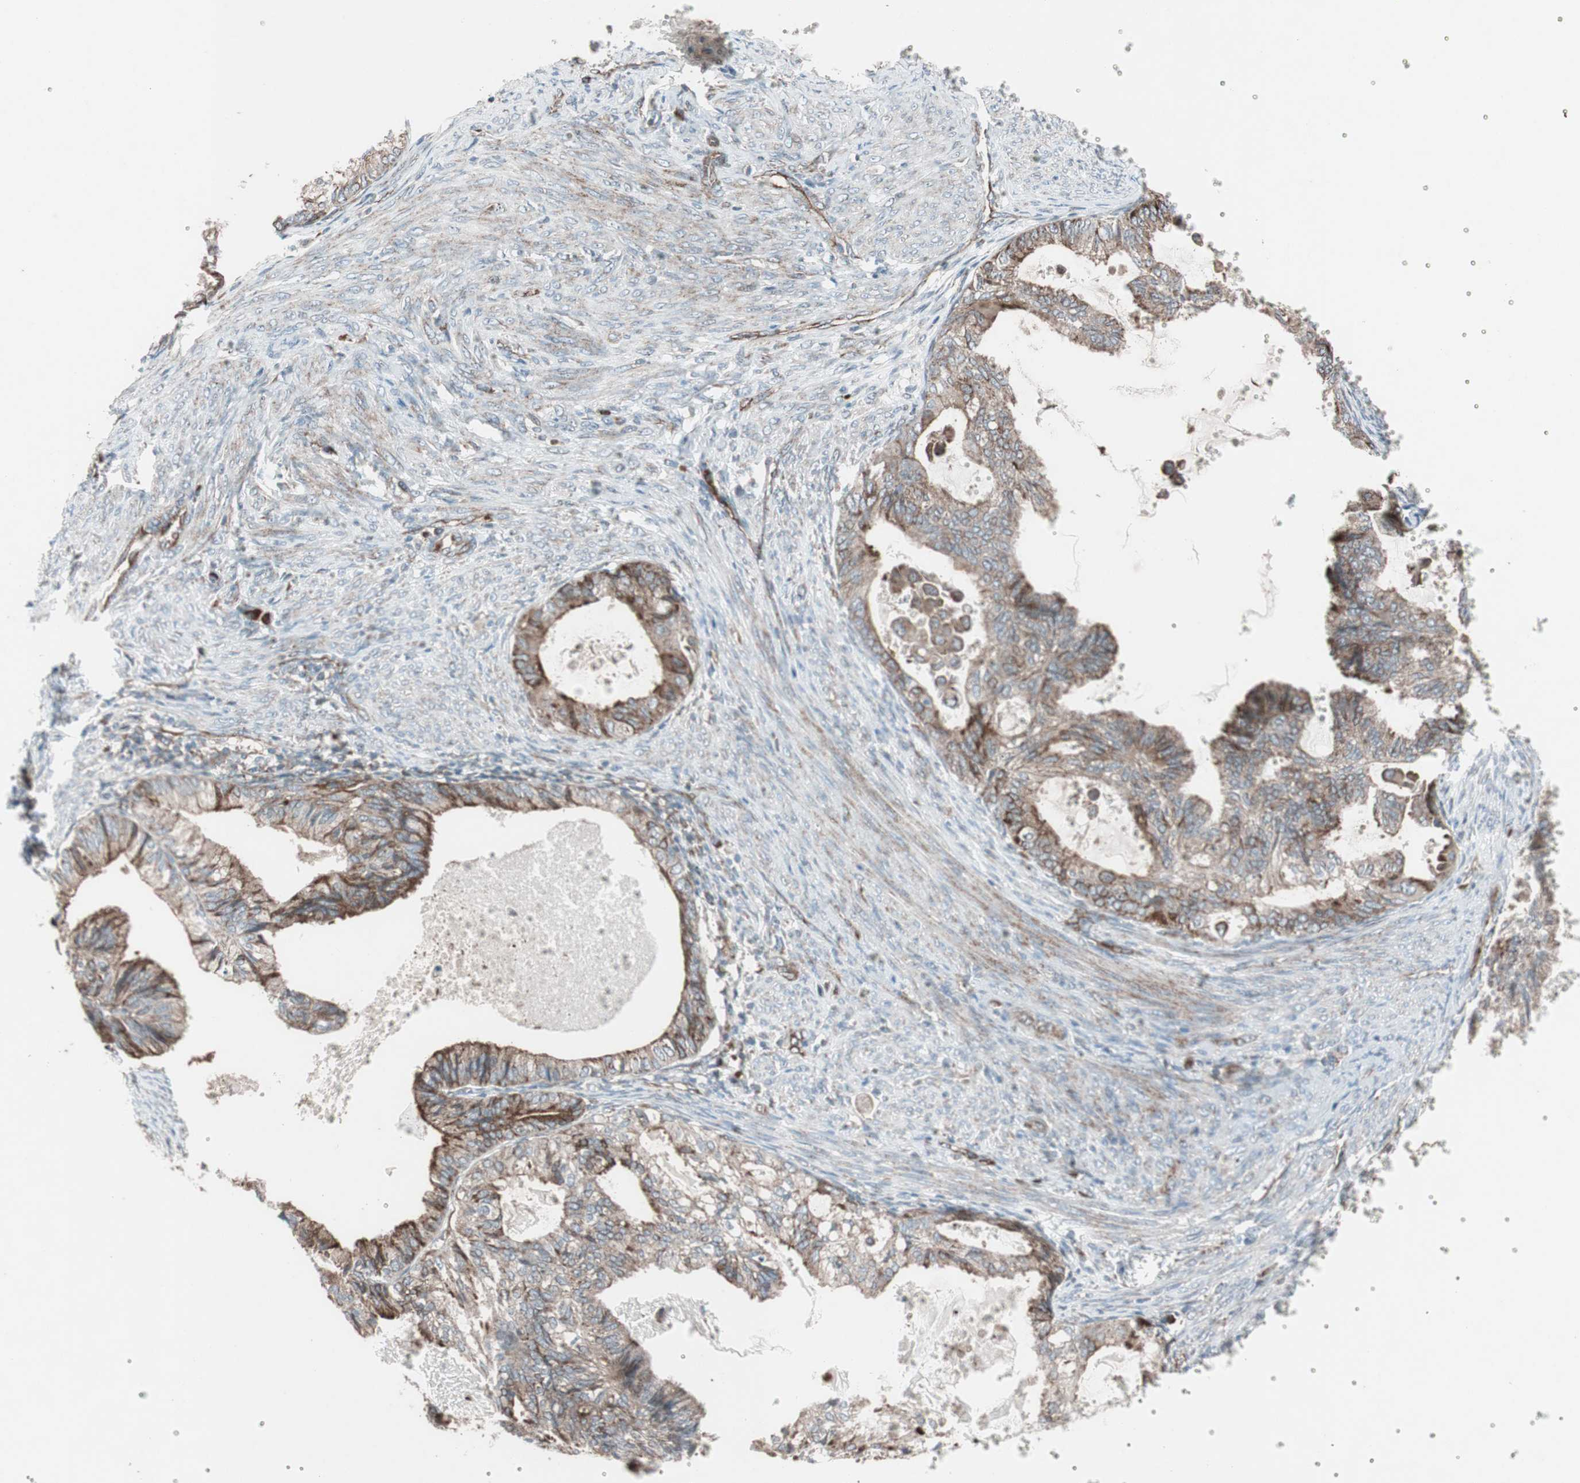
{"staining": {"intensity": "moderate", "quantity": ">75%", "location": "cytoplasmic/membranous"}, "tissue": "cervical cancer", "cell_type": "Tumor cells", "image_type": "cancer", "snomed": [{"axis": "morphology", "description": "Normal tissue, NOS"}, {"axis": "morphology", "description": "Adenocarcinoma, NOS"}, {"axis": "topography", "description": "Cervix"}, {"axis": "topography", "description": "Endometrium"}], "caption": "A photomicrograph of cervical cancer stained for a protein displays moderate cytoplasmic/membranous brown staining in tumor cells.", "gene": "CCL14", "patient": {"sex": "female", "age": 86}}